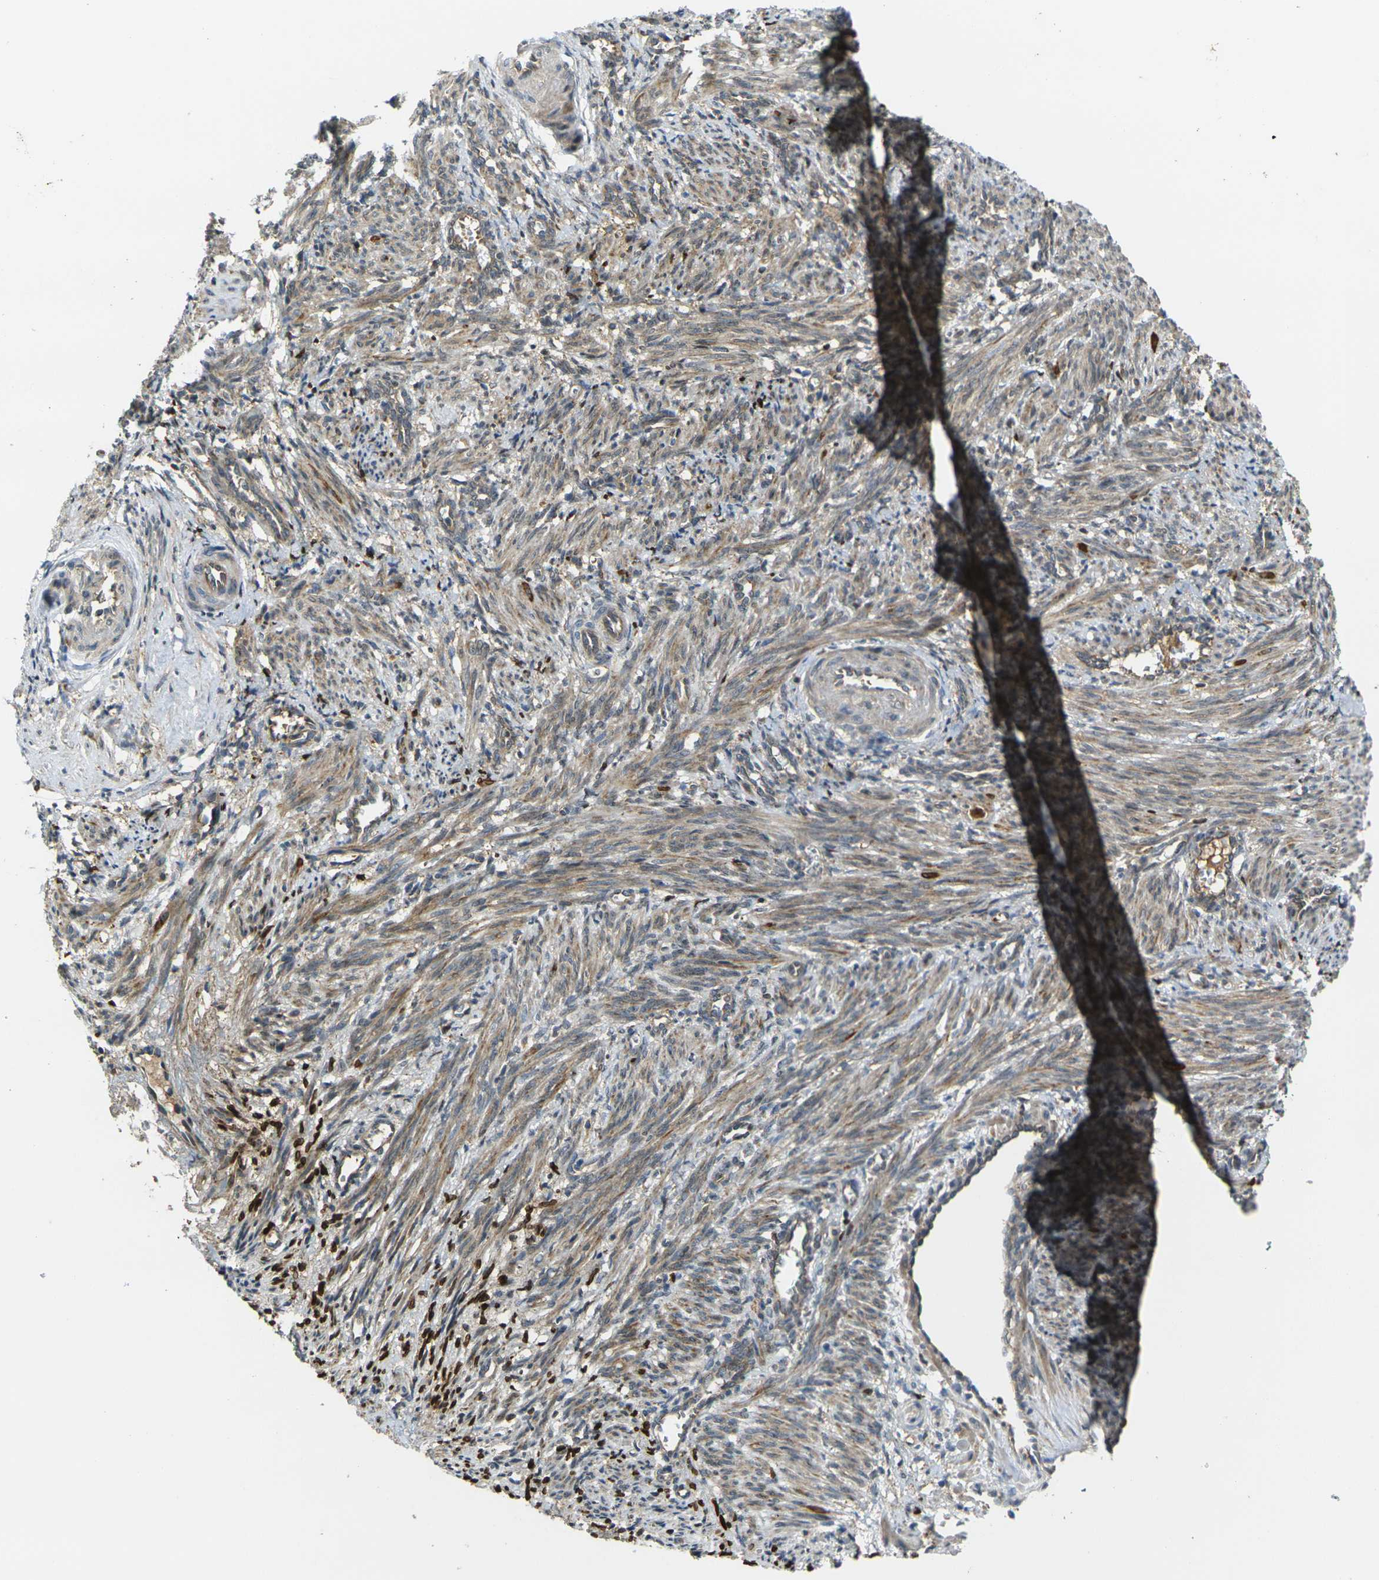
{"staining": {"intensity": "moderate", "quantity": ">75%", "location": "cytoplasmic/membranous"}, "tissue": "smooth muscle", "cell_type": "Smooth muscle cells", "image_type": "normal", "snomed": [{"axis": "morphology", "description": "Normal tissue, NOS"}, {"axis": "topography", "description": "Endometrium"}], "caption": "IHC staining of normal smooth muscle, which displays medium levels of moderate cytoplasmic/membranous expression in about >75% of smooth muscle cells indicating moderate cytoplasmic/membranous protein positivity. The staining was performed using DAB (3,3'-diaminobenzidine) (brown) for protein detection and nuclei were counterstained in hematoxylin (blue).", "gene": "FZD1", "patient": {"sex": "female", "age": 33}}